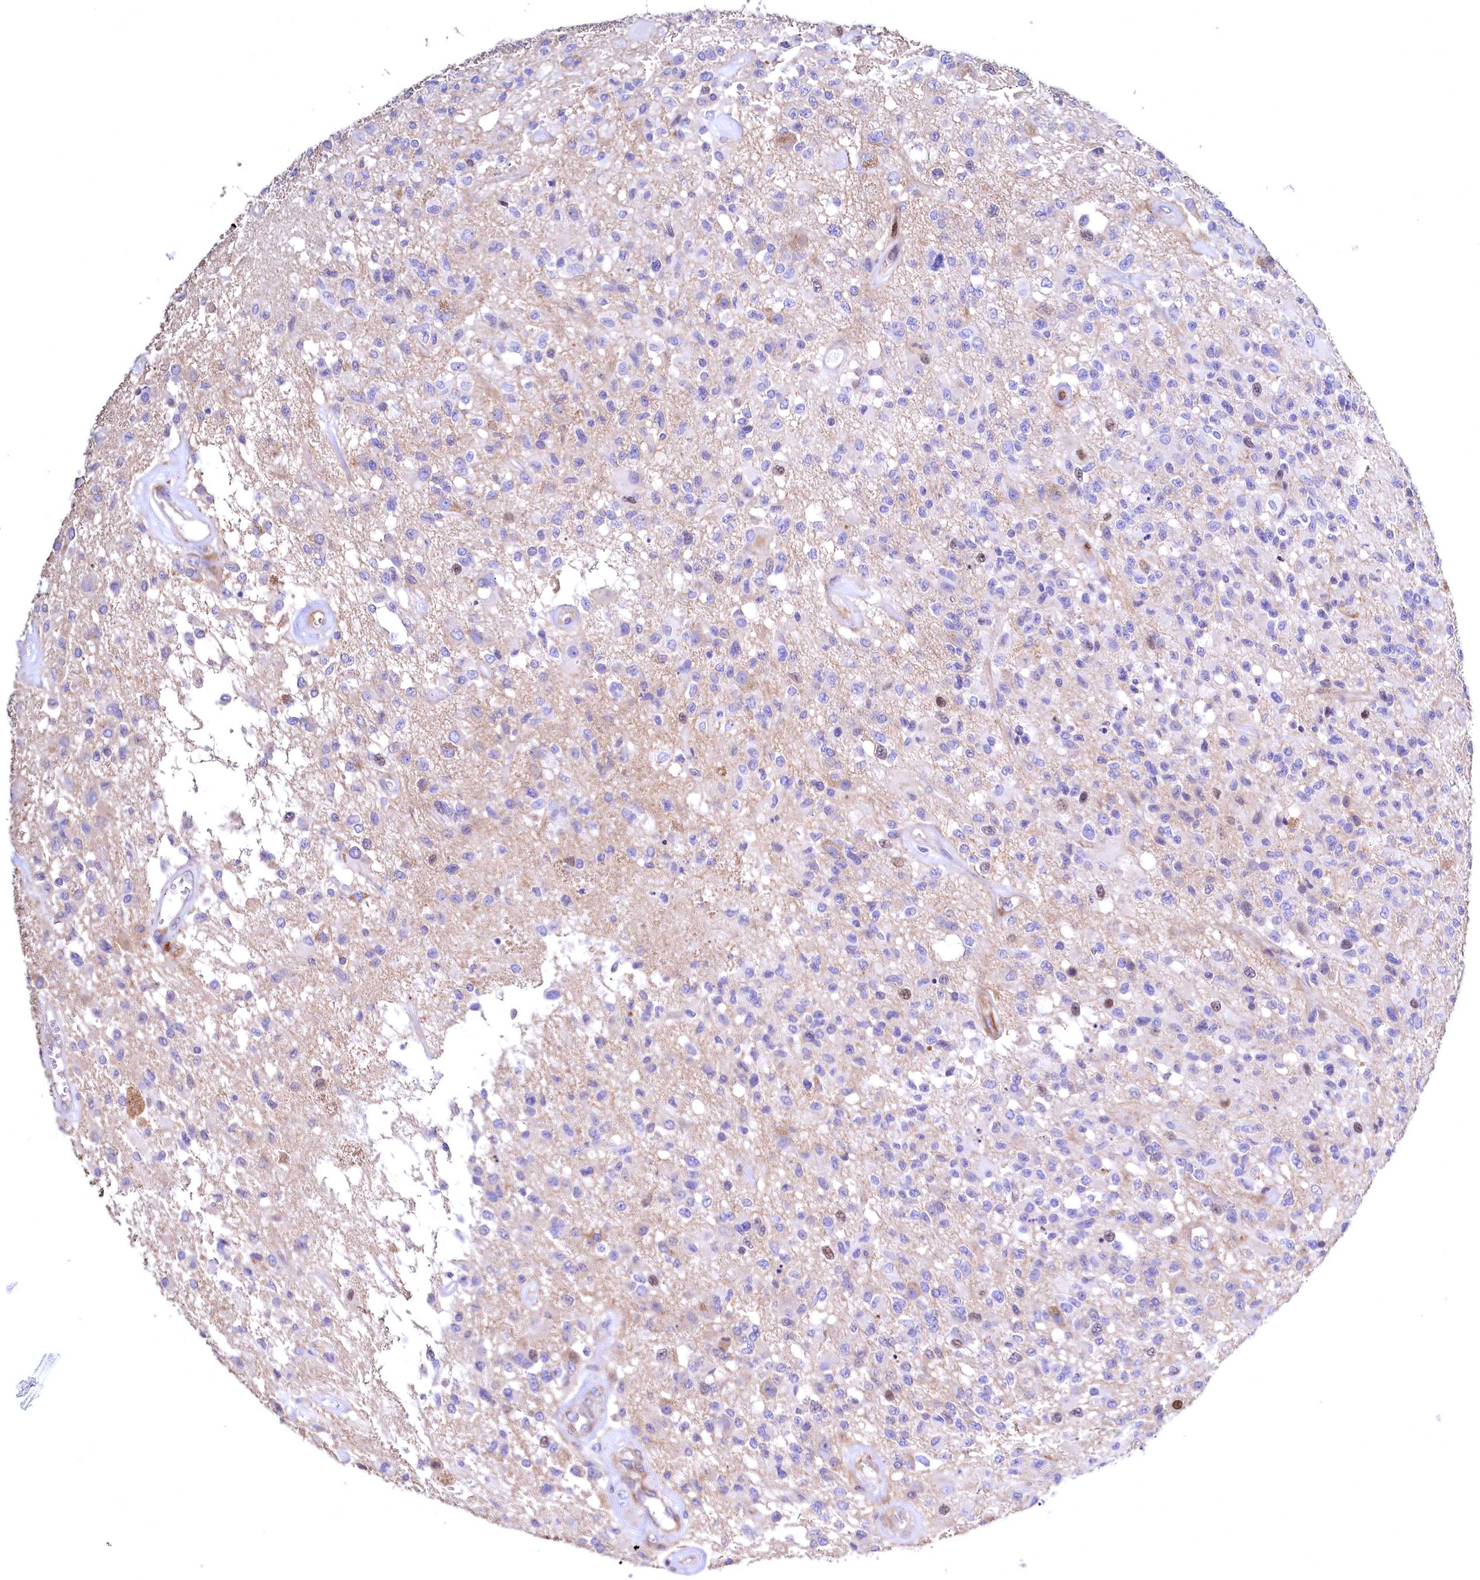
{"staining": {"intensity": "moderate", "quantity": "<25%", "location": "nuclear"}, "tissue": "glioma", "cell_type": "Tumor cells", "image_type": "cancer", "snomed": [{"axis": "morphology", "description": "Glioma, malignant, High grade"}, {"axis": "morphology", "description": "Glioblastoma, NOS"}, {"axis": "topography", "description": "Brain"}], "caption": "Brown immunohistochemical staining in glioblastoma demonstrates moderate nuclear positivity in approximately <25% of tumor cells.", "gene": "WNT8A", "patient": {"sex": "male", "age": 60}}